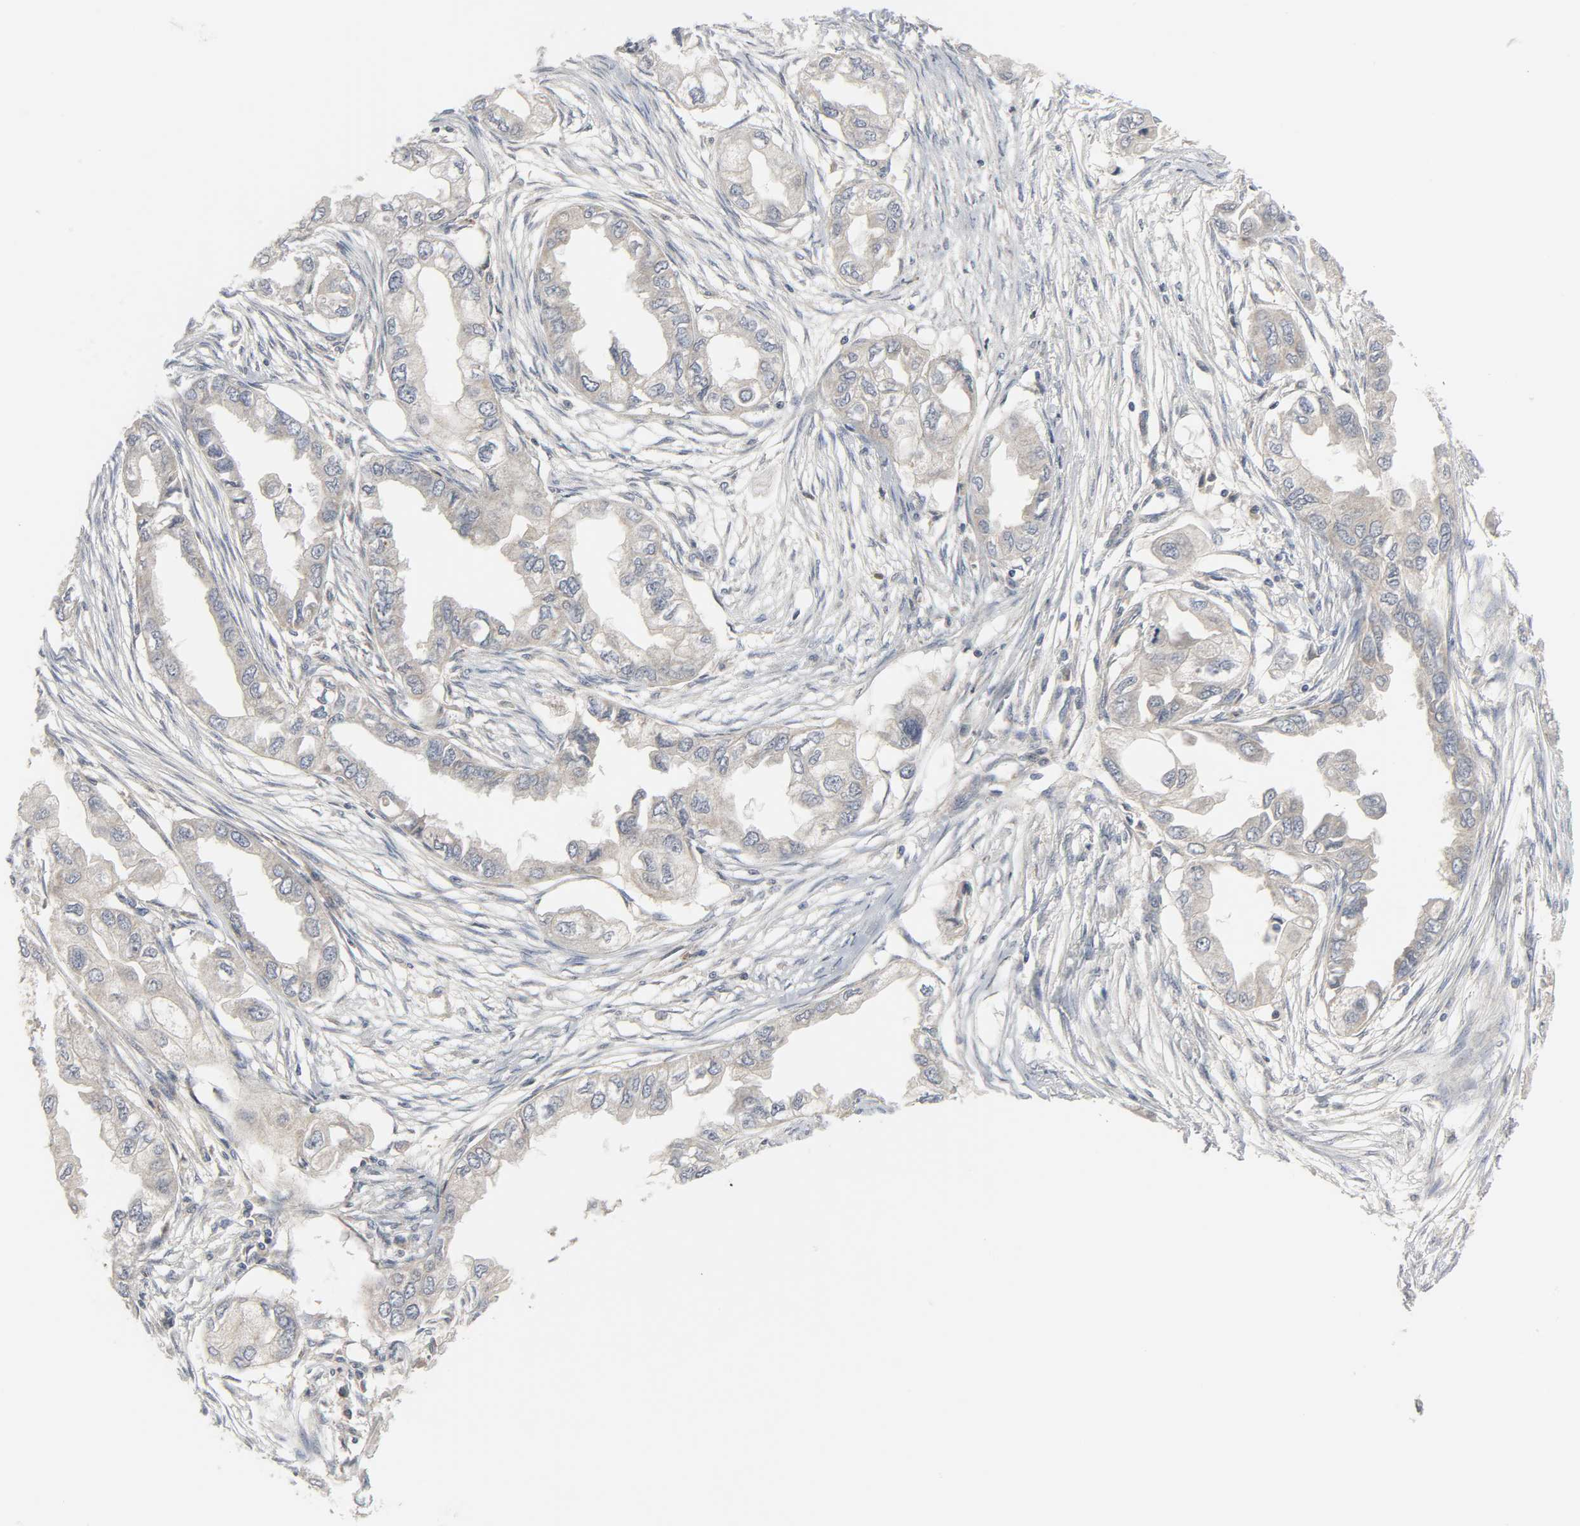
{"staining": {"intensity": "weak", "quantity": ">75%", "location": "cytoplasmic/membranous"}, "tissue": "endometrial cancer", "cell_type": "Tumor cells", "image_type": "cancer", "snomed": [{"axis": "morphology", "description": "Adenocarcinoma, NOS"}, {"axis": "topography", "description": "Endometrium"}], "caption": "High-power microscopy captured an immunohistochemistry photomicrograph of adenocarcinoma (endometrial), revealing weak cytoplasmic/membranous expression in about >75% of tumor cells.", "gene": "CLIP1", "patient": {"sex": "female", "age": 67}}